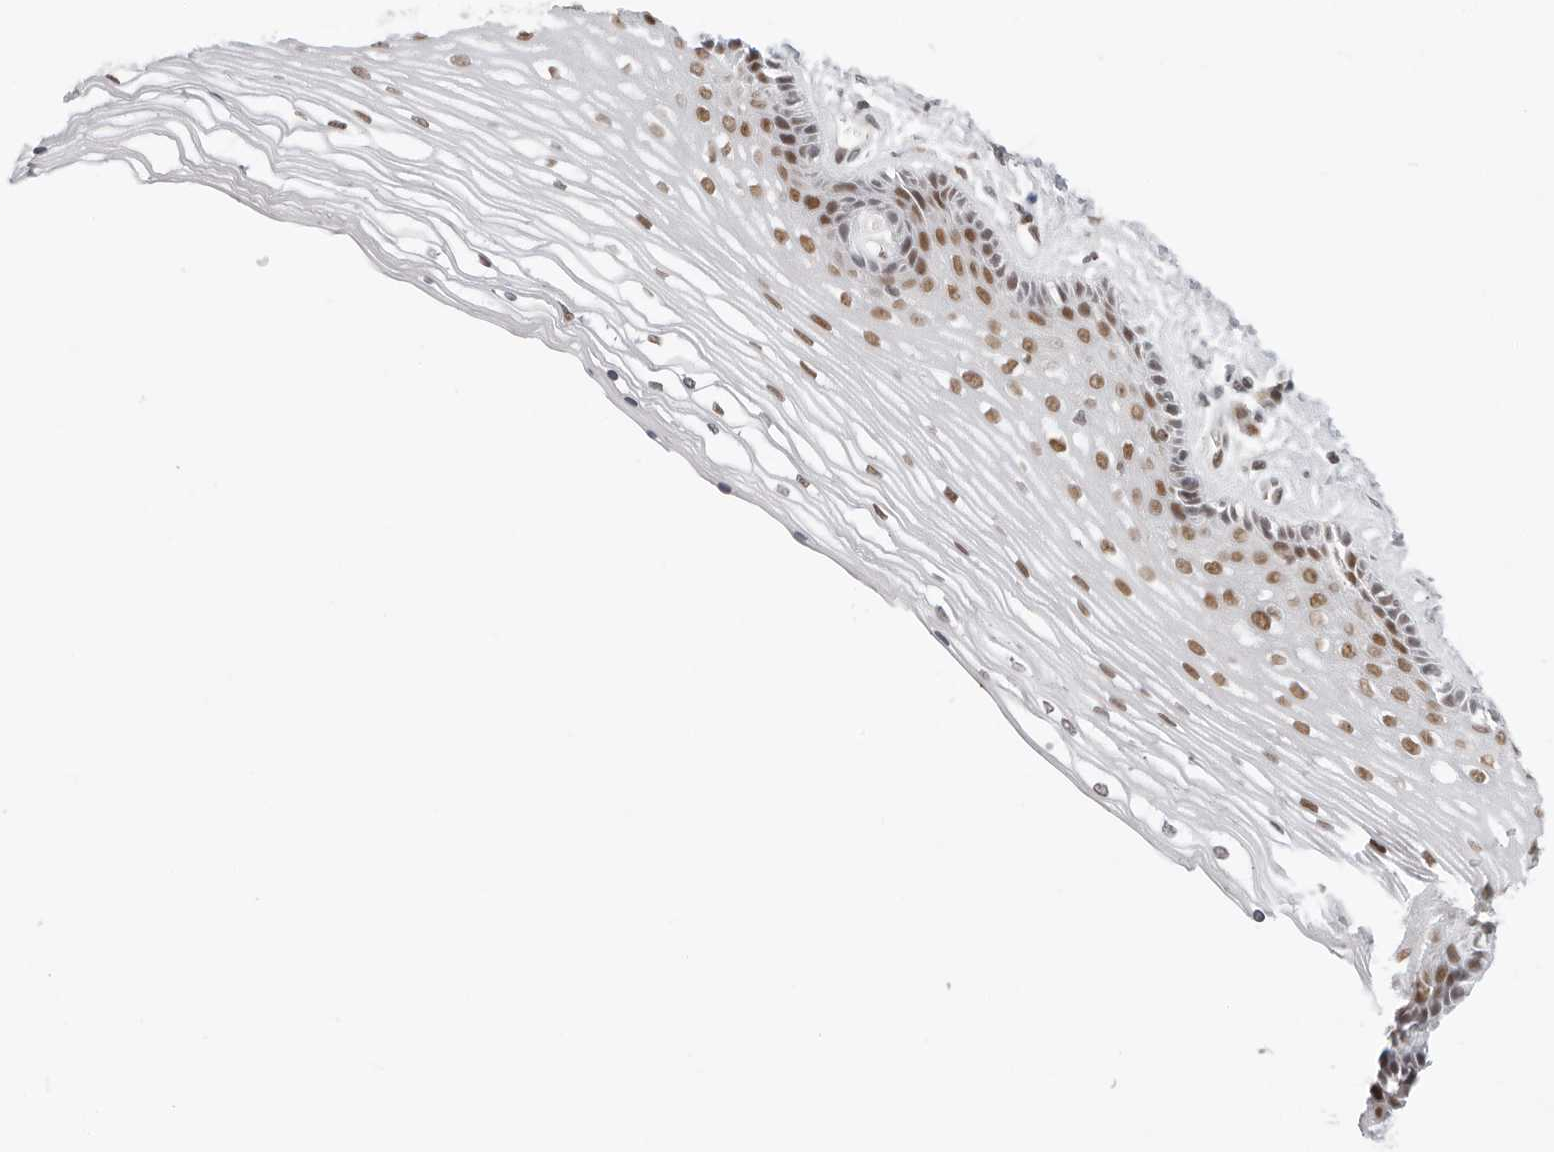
{"staining": {"intensity": "moderate", "quantity": "25%-75%", "location": "nuclear"}, "tissue": "vagina", "cell_type": "Squamous epithelial cells", "image_type": "normal", "snomed": [{"axis": "morphology", "description": "Normal tissue, NOS"}, {"axis": "topography", "description": "Vagina"}], "caption": "Immunohistochemistry (IHC) photomicrograph of unremarkable vagina stained for a protein (brown), which demonstrates medium levels of moderate nuclear staining in approximately 25%-75% of squamous epithelial cells.", "gene": "TOX4", "patient": {"sex": "female", "age": 46}}